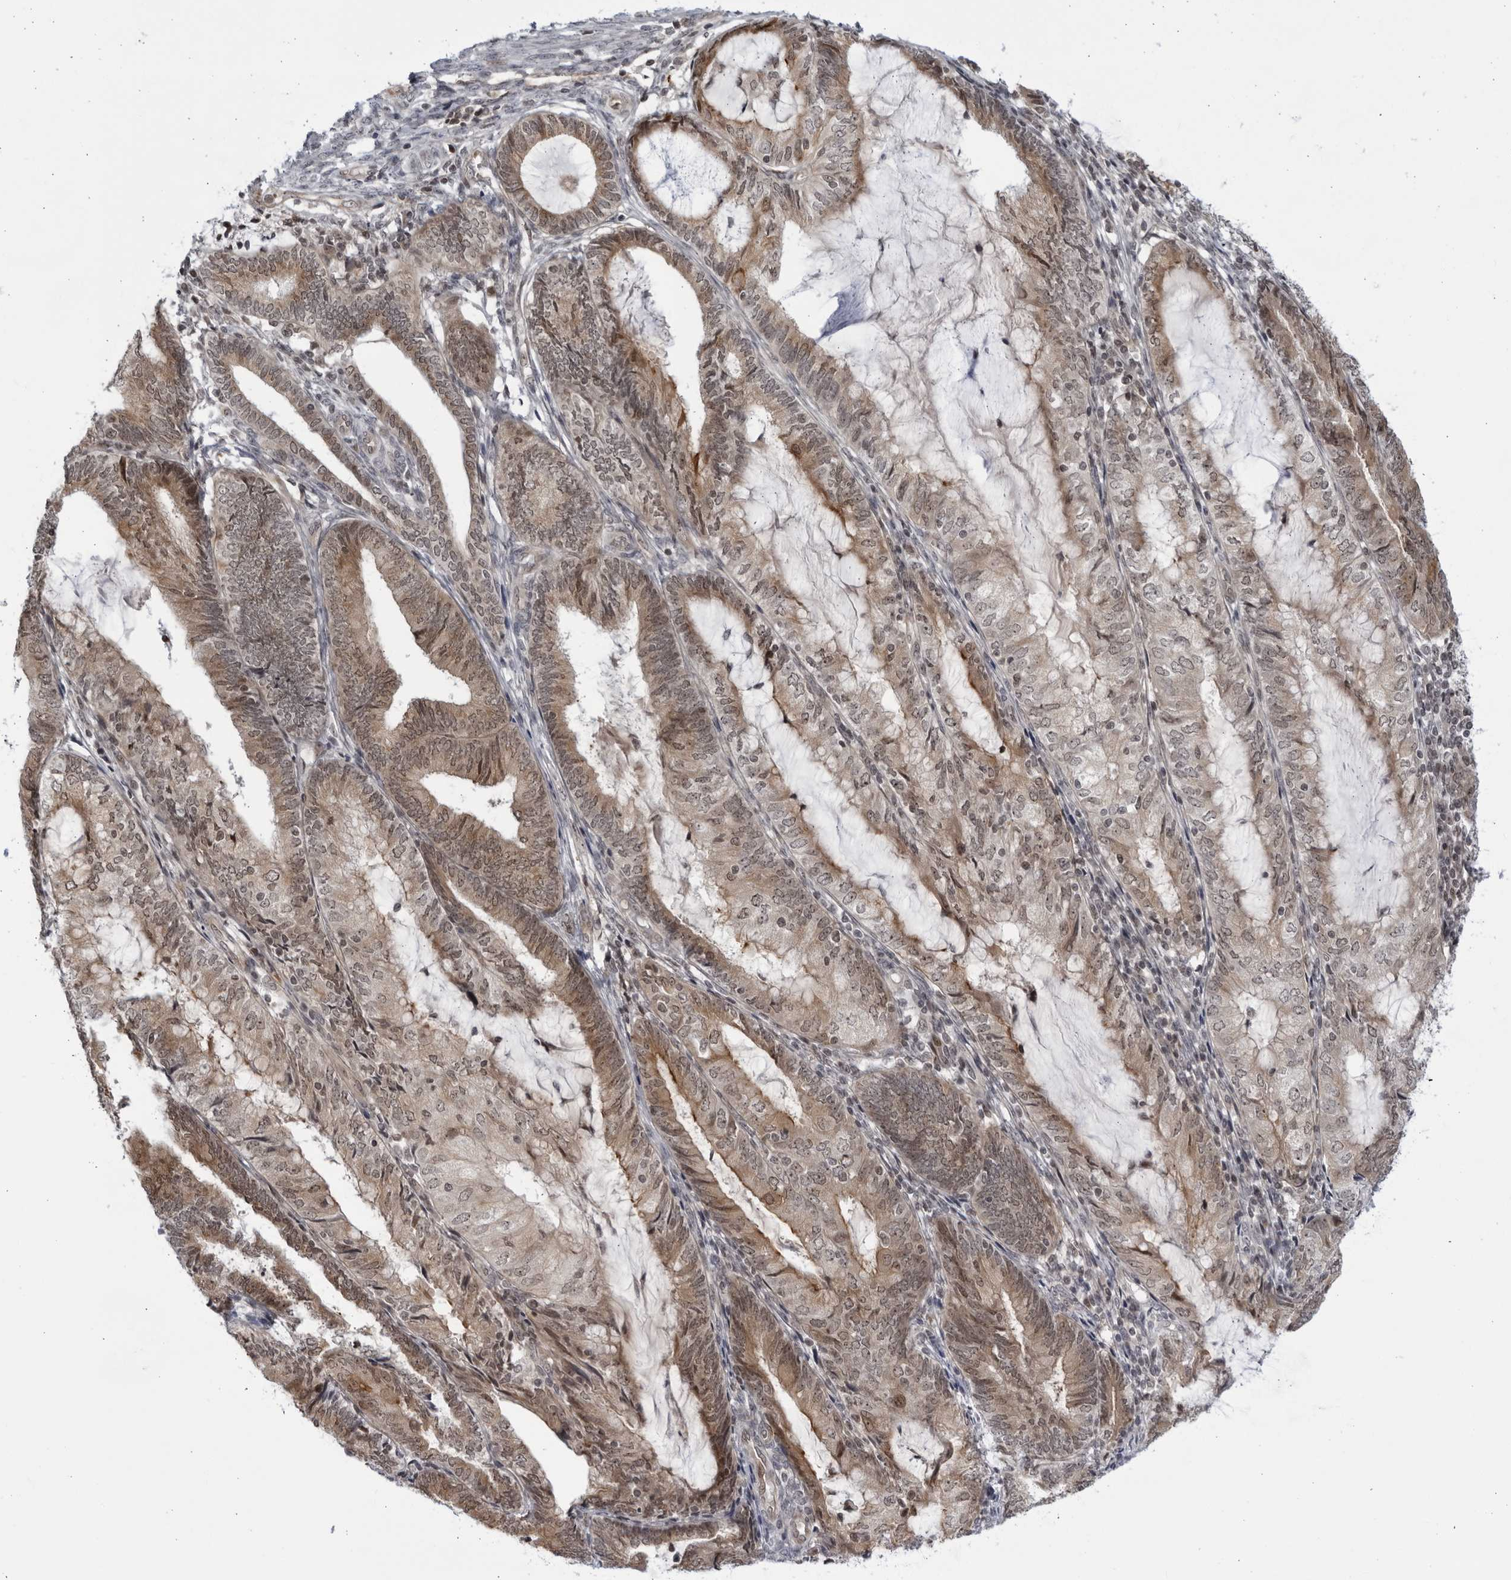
{"staining": {"intensity": "moderate", "quantity": ">75%", "location": "cytoplasmic/membranous,nuclear"}, "tissue": "endometrial cancer", "cell_type": "Tumor cells", "image_type": "cancer", "snomed": [{"axis": "morphology", "description": "Adenocarcinoma, NOS"}, {"axis": "topography", "description": "Endometrium"}], "caption": "A micrograph of adenocarcinoma (endometrial) stained for a protein demonstrates moderate cytoplasmic/membranous and nuclear brown staining in tumor cells.", "gene": "ITGB3BP", "patient": {"sex": "female", "age": 81}}